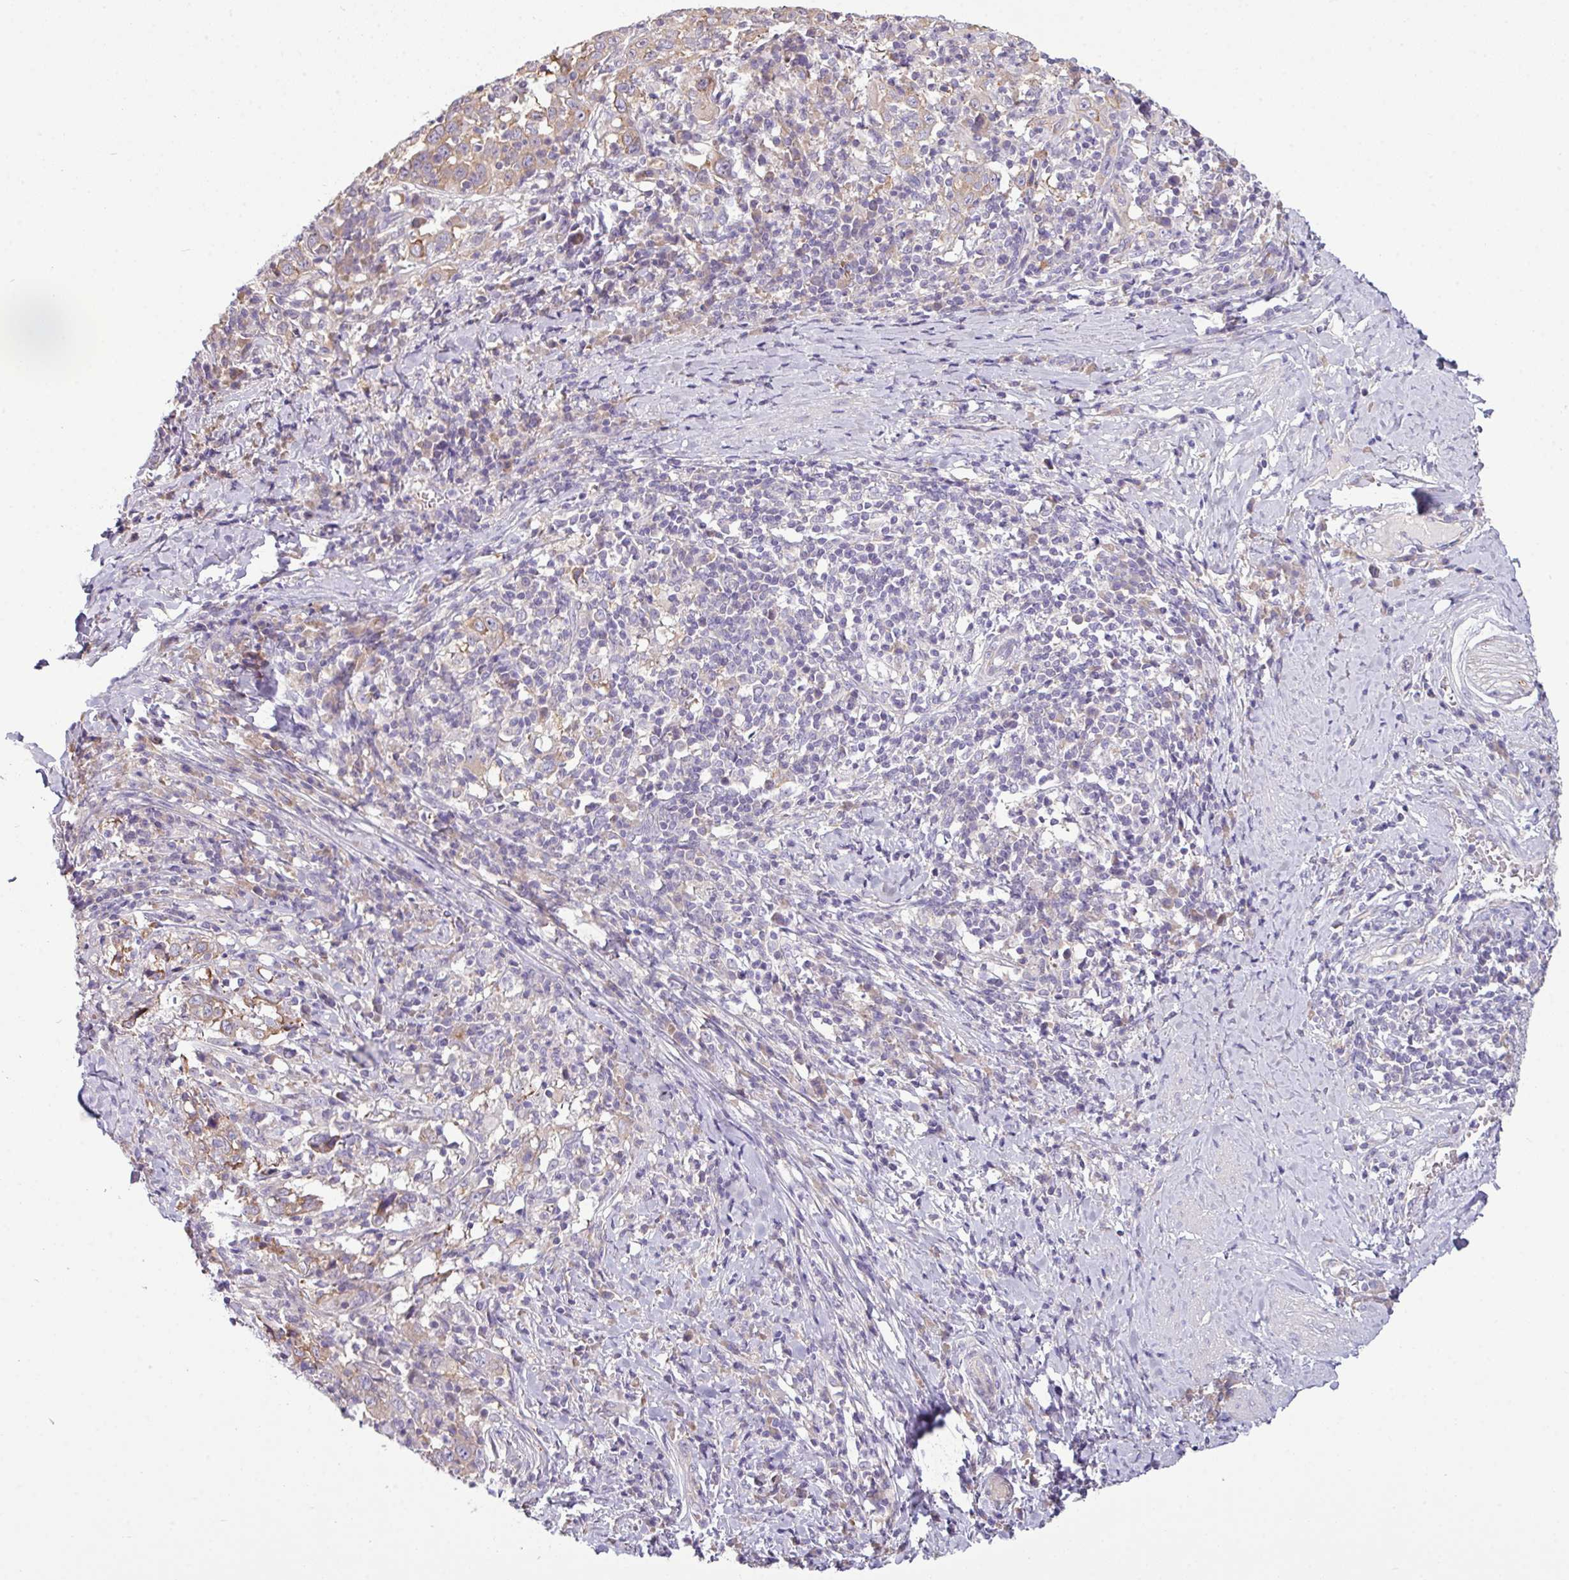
{"staining": {"intensity": "weak", "quantity": "25%-75%", "location": "cytoplasmic/membranous"}, "tissue": "cervical cancer", "cell_type": "Tumor cells", "image_type": "cancer", "snomed": [{"axis": "morphology", "description": "Squamous cell carcinoma, NOS"}, {"axis": "topography", "description": "Cervix"}], "caption": "DAB immunohistochemical staining of squamous cell carcinoma (cervical) displays weak cytoplasmic/membranous protein expression in about 25%-75% of tumor cells.", "gene": "AGAP5", "patient": {"sex": "female", "age": 46}}